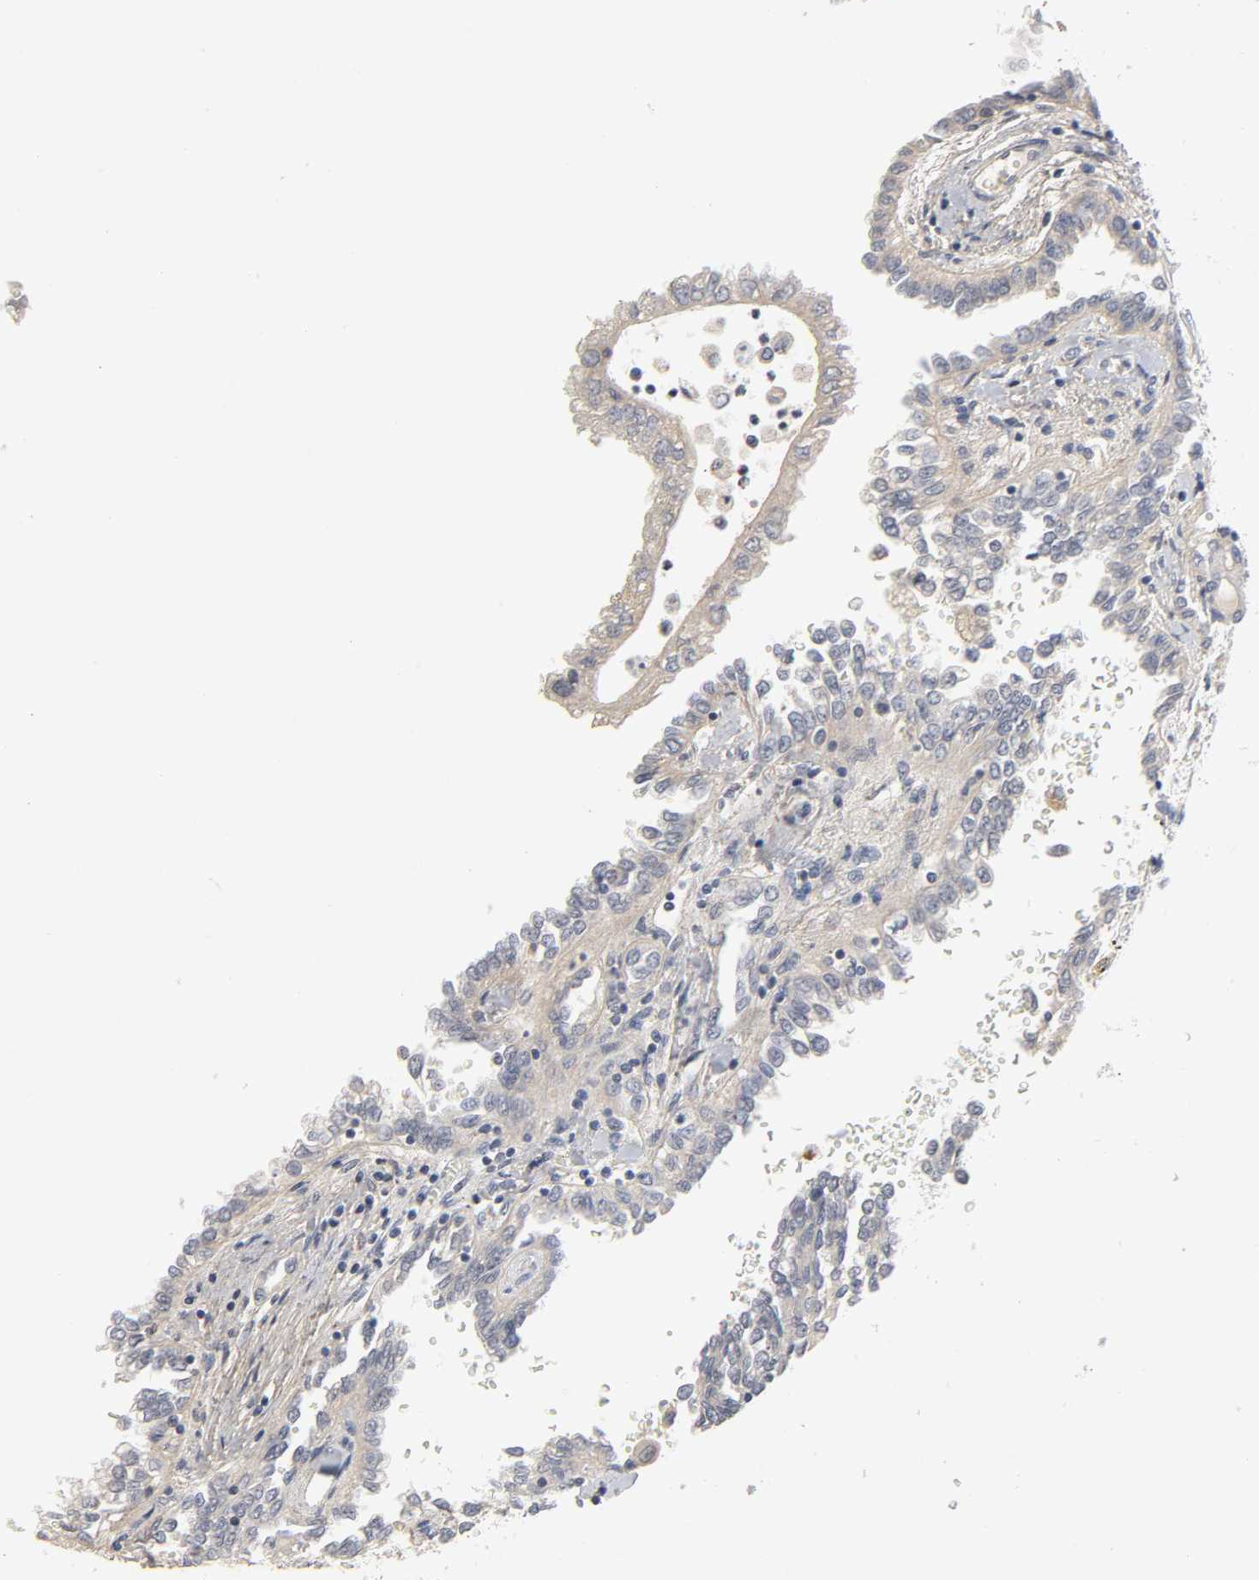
{"staining": {"intensity": "negative", "quantity": "none", "location": "none"}, "tissue": "renal cancer", "cell_type": "Tumor cells", "image_type": "cancer", "snomed": [{"axis": "morphology", "description": "Inflammation, NOS"}, {"axis": "morphology", "description": "Adenocarcinoma, NOS"}, {"axis": "topography", "description": "Kidney"}], "caption": "IHC histopathology image of human renal cancer (adenocarcinoma) stained for a protein (brown), which exhibits no expression in tumor cells.", "gene": "SLC10A2", "patient": {"sex": "male", "age": 68}}